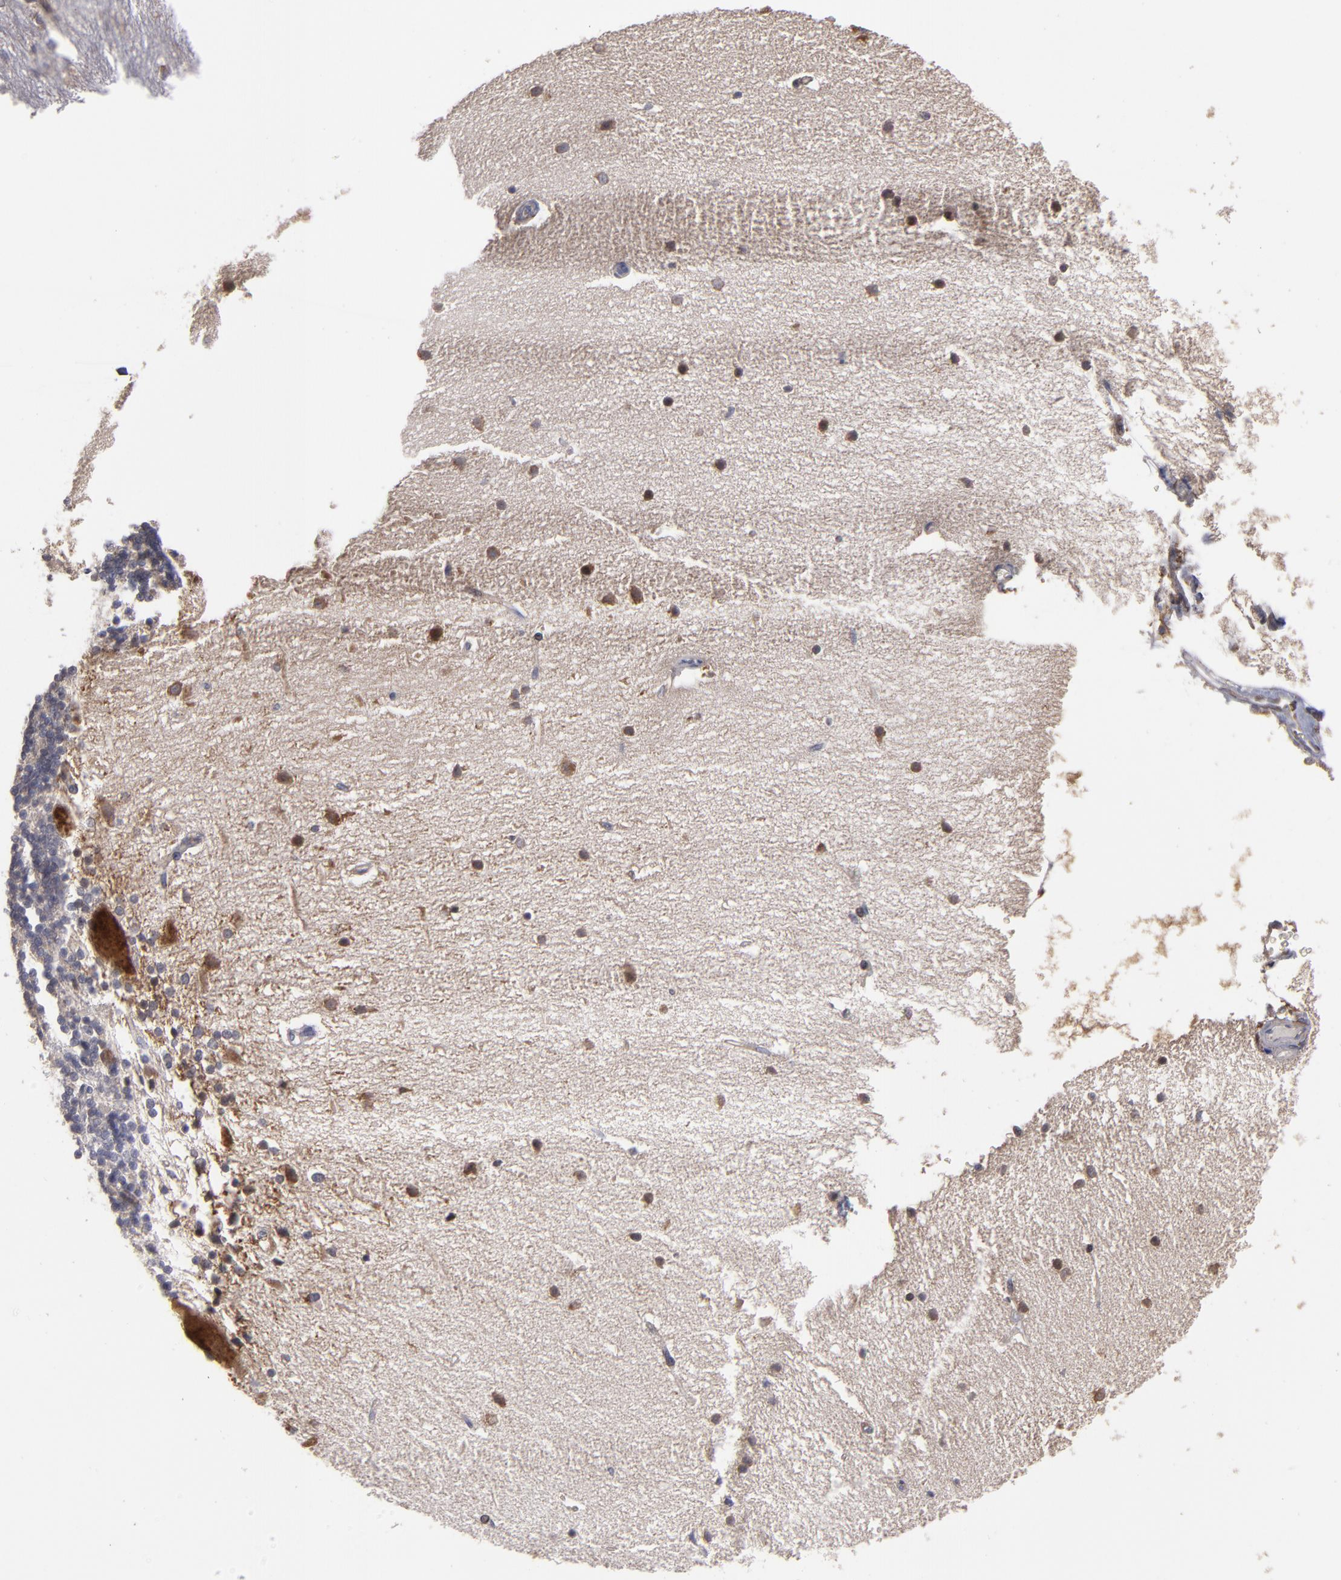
{"staining": {"intensity": "weak", "quantity": "25%-75%", "location": "cytoplasmic/membranous"}, "tissue": "cerebellum", "cell_type": "Cells in granular layer", "image_type": "normal", "snomed": [{"axis": "morphology", "description": "Normal tissue, NOS"}, {"axis": "topography", "description": "Cerebellum"}], "caption": "The image displays staining of benign cerebellum, revealing weak cytoplasmic/membranous protein positivity (brown color) within cells in granular layer.", "gene": "SND1", "patient": {"sex": "female", "age": 54}}